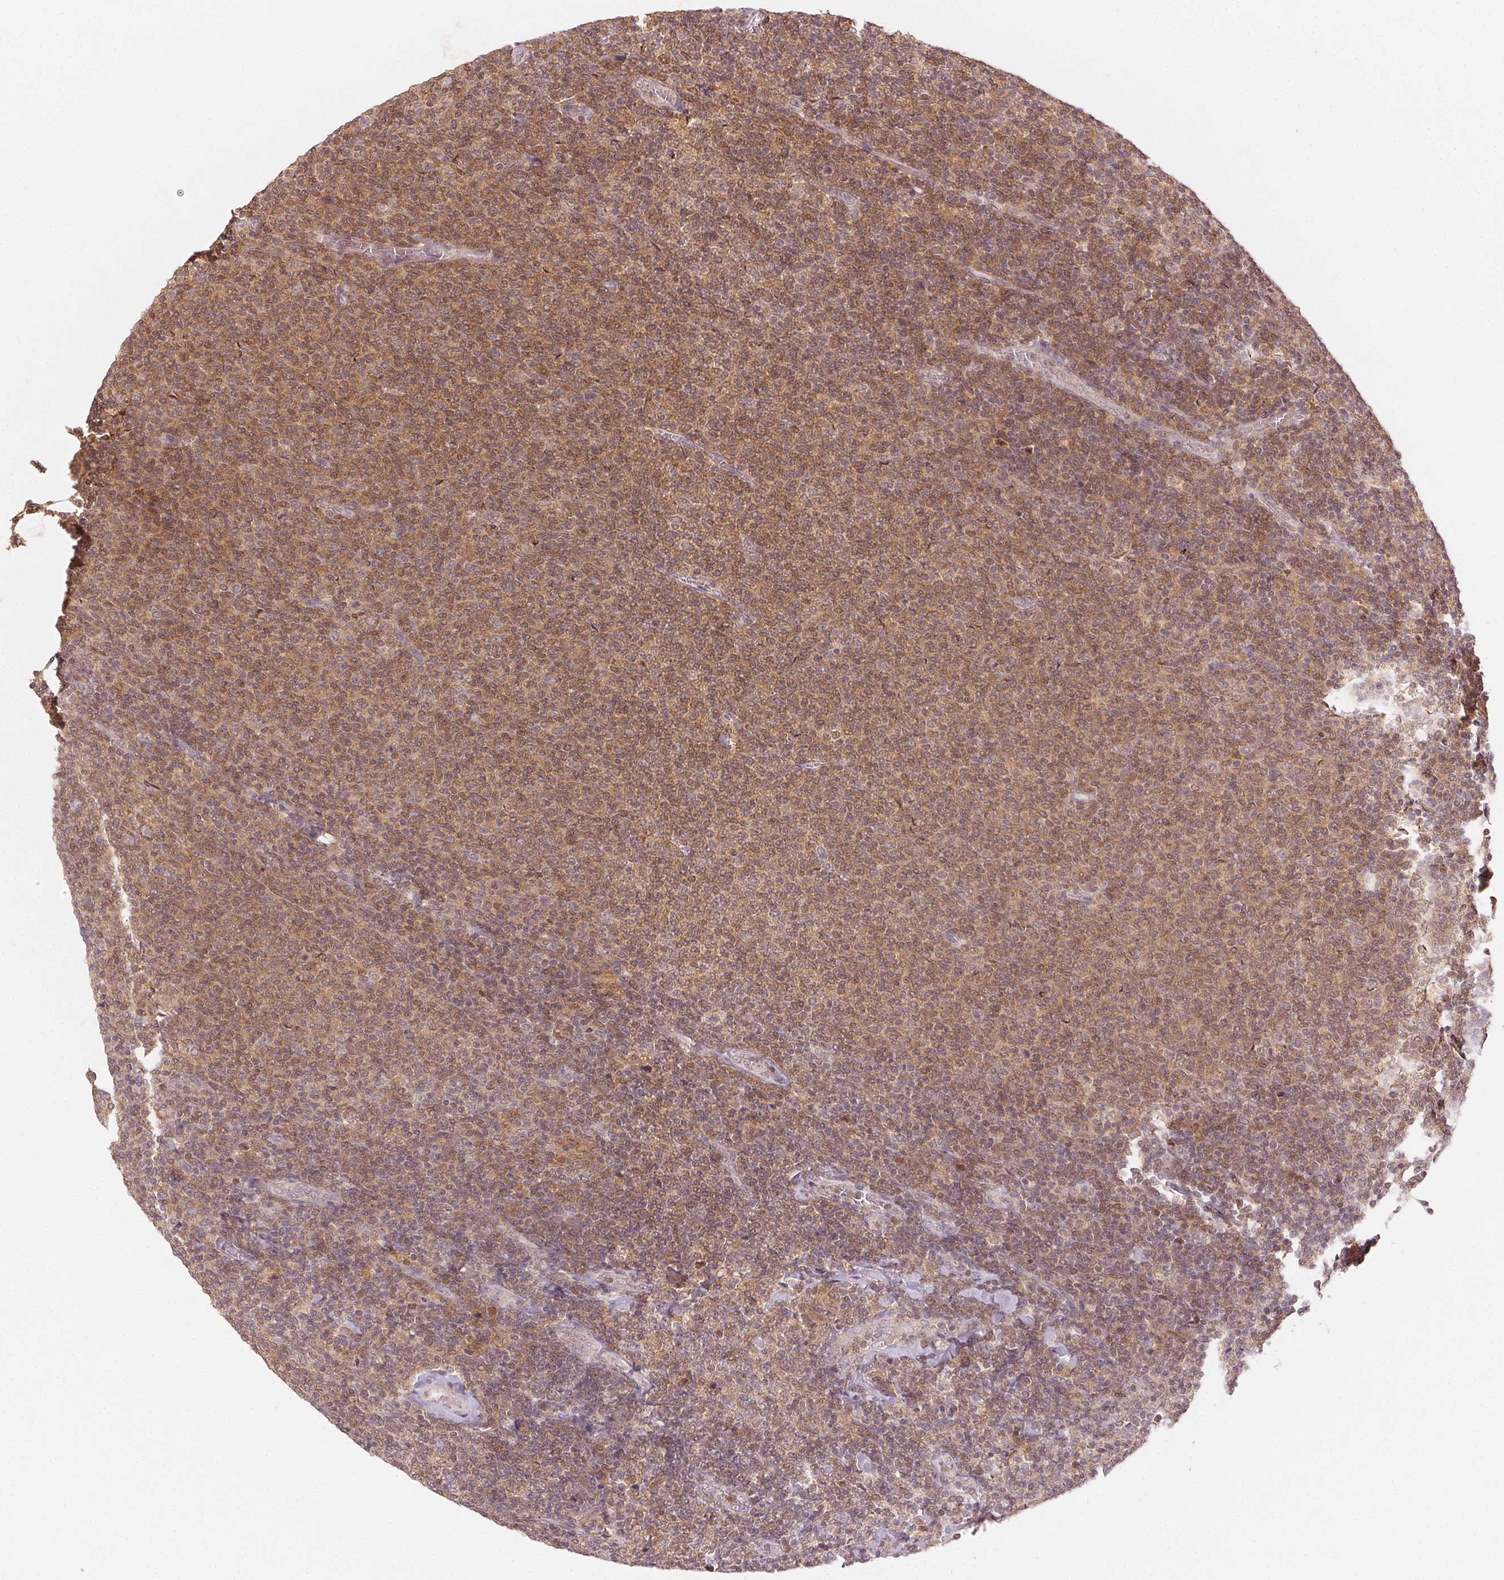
{"staining": {"intensity": "moderate", "quantity": ">75%", "location": "cytoplasmic/membranous,nuclear"}, "tissue": "lymphoma", "cell_type": "Tumor cells", "image_type": "cancer", "snomed": [{"axis": "morphology", "description": "Malignant lymphoma, non-Hodgkin's type, Low grade"}, {"axis": "topography", "description": "Lymph node"}], "caption": "Immunohistochemical staining of human lymphoma shows medium levels of moderate cytoplasmic/membranous and nuclear staining in approximately >75% of tumor cells.", "gene": "MAPK14", "patient": {"sex": "male", "age": 52}}